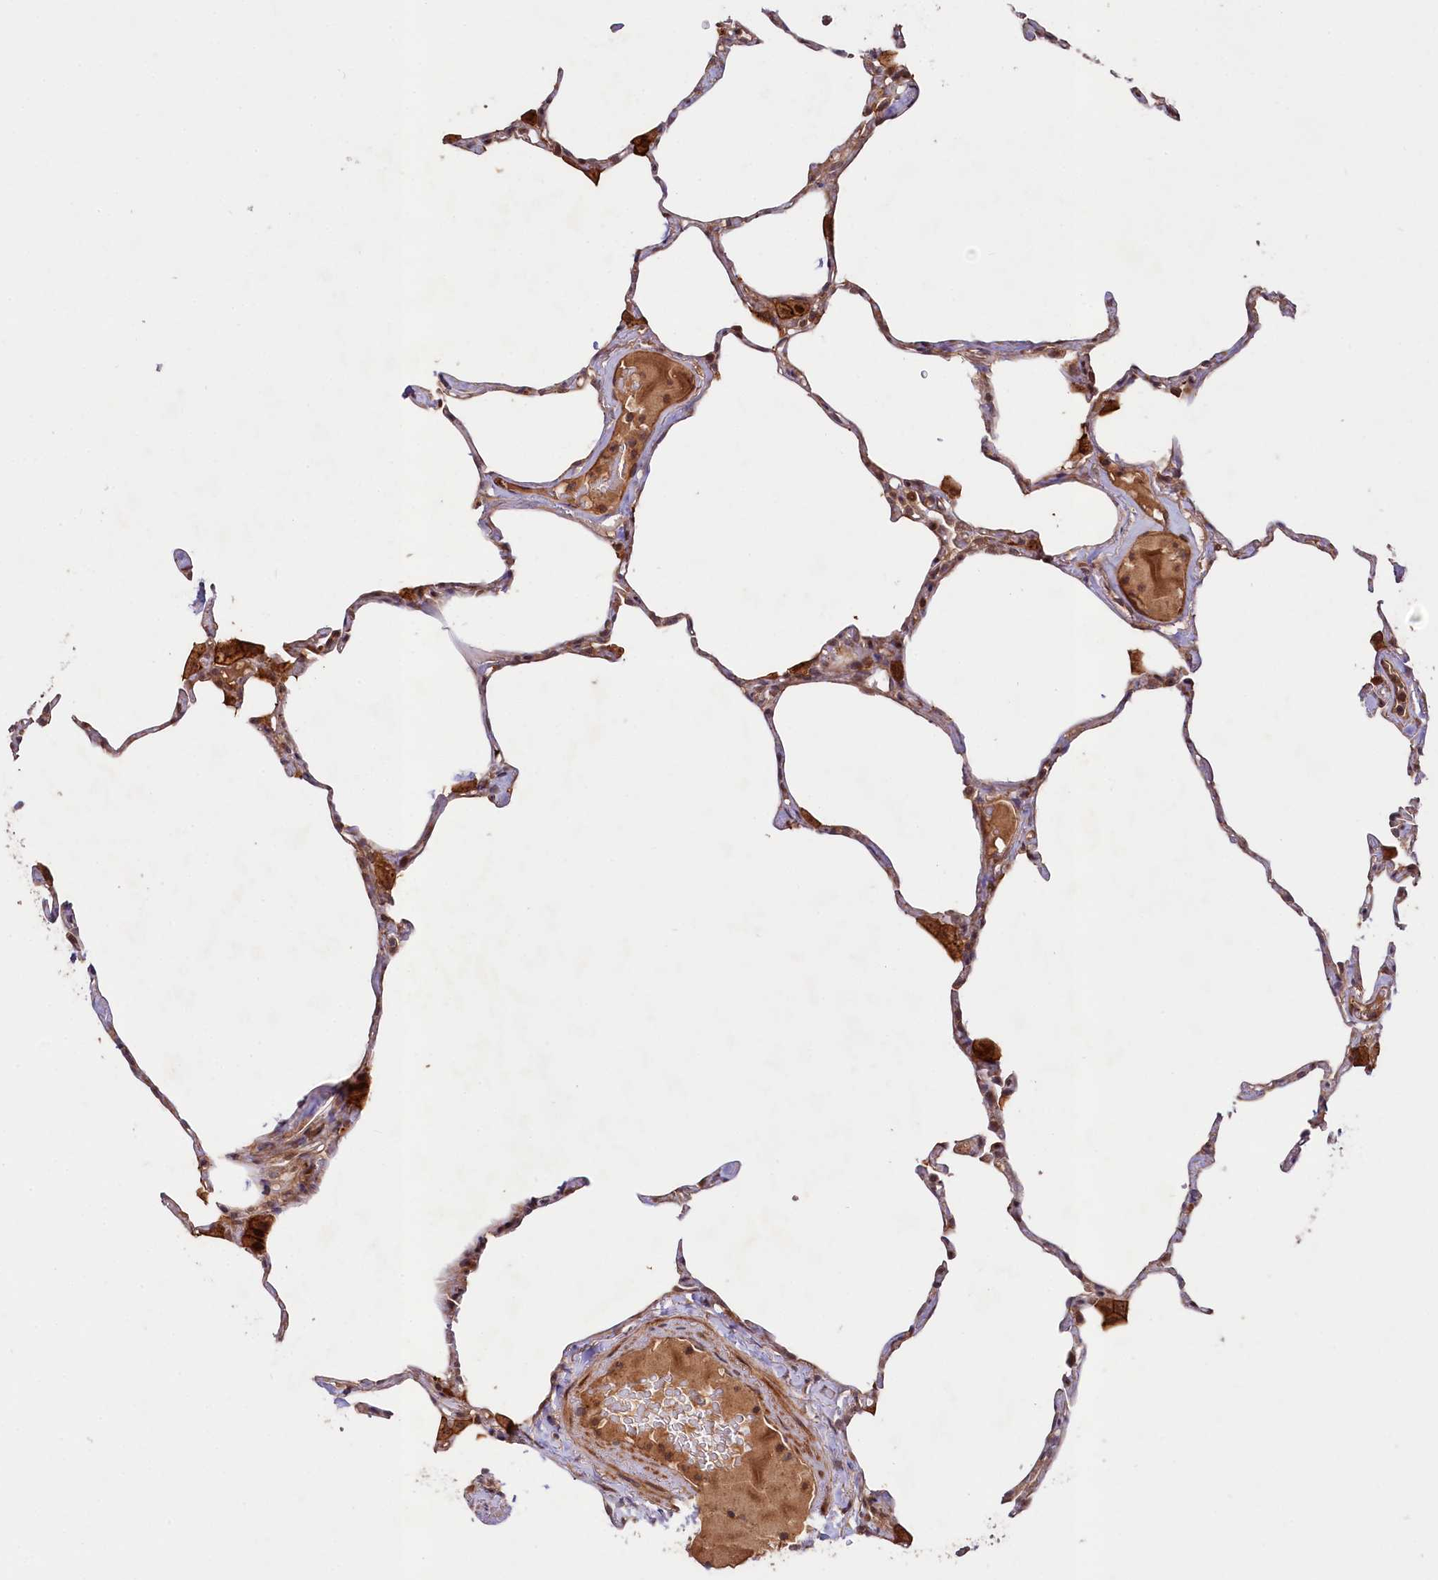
{"staining": {"intensity": "moderate", "quantity": "25%-75%", "location": "cytoplasmic/membranous"}, "tissue": "lung", "cell_type": "Alveolar cells", "image_type": "normal", "snomed": [{"axis": "morphology", "description": "Normal tissue, NOS"}, {"axis": "topography", "description": "Lung"}], "caption": "IHC of benign lung demonstrates medium levels of moderate cytoplasmic/membranous staining in approximately 25%-75% of alveolar cells.", "gene": "NEDD1", "patient": {"sex": "male", "age": 65}}